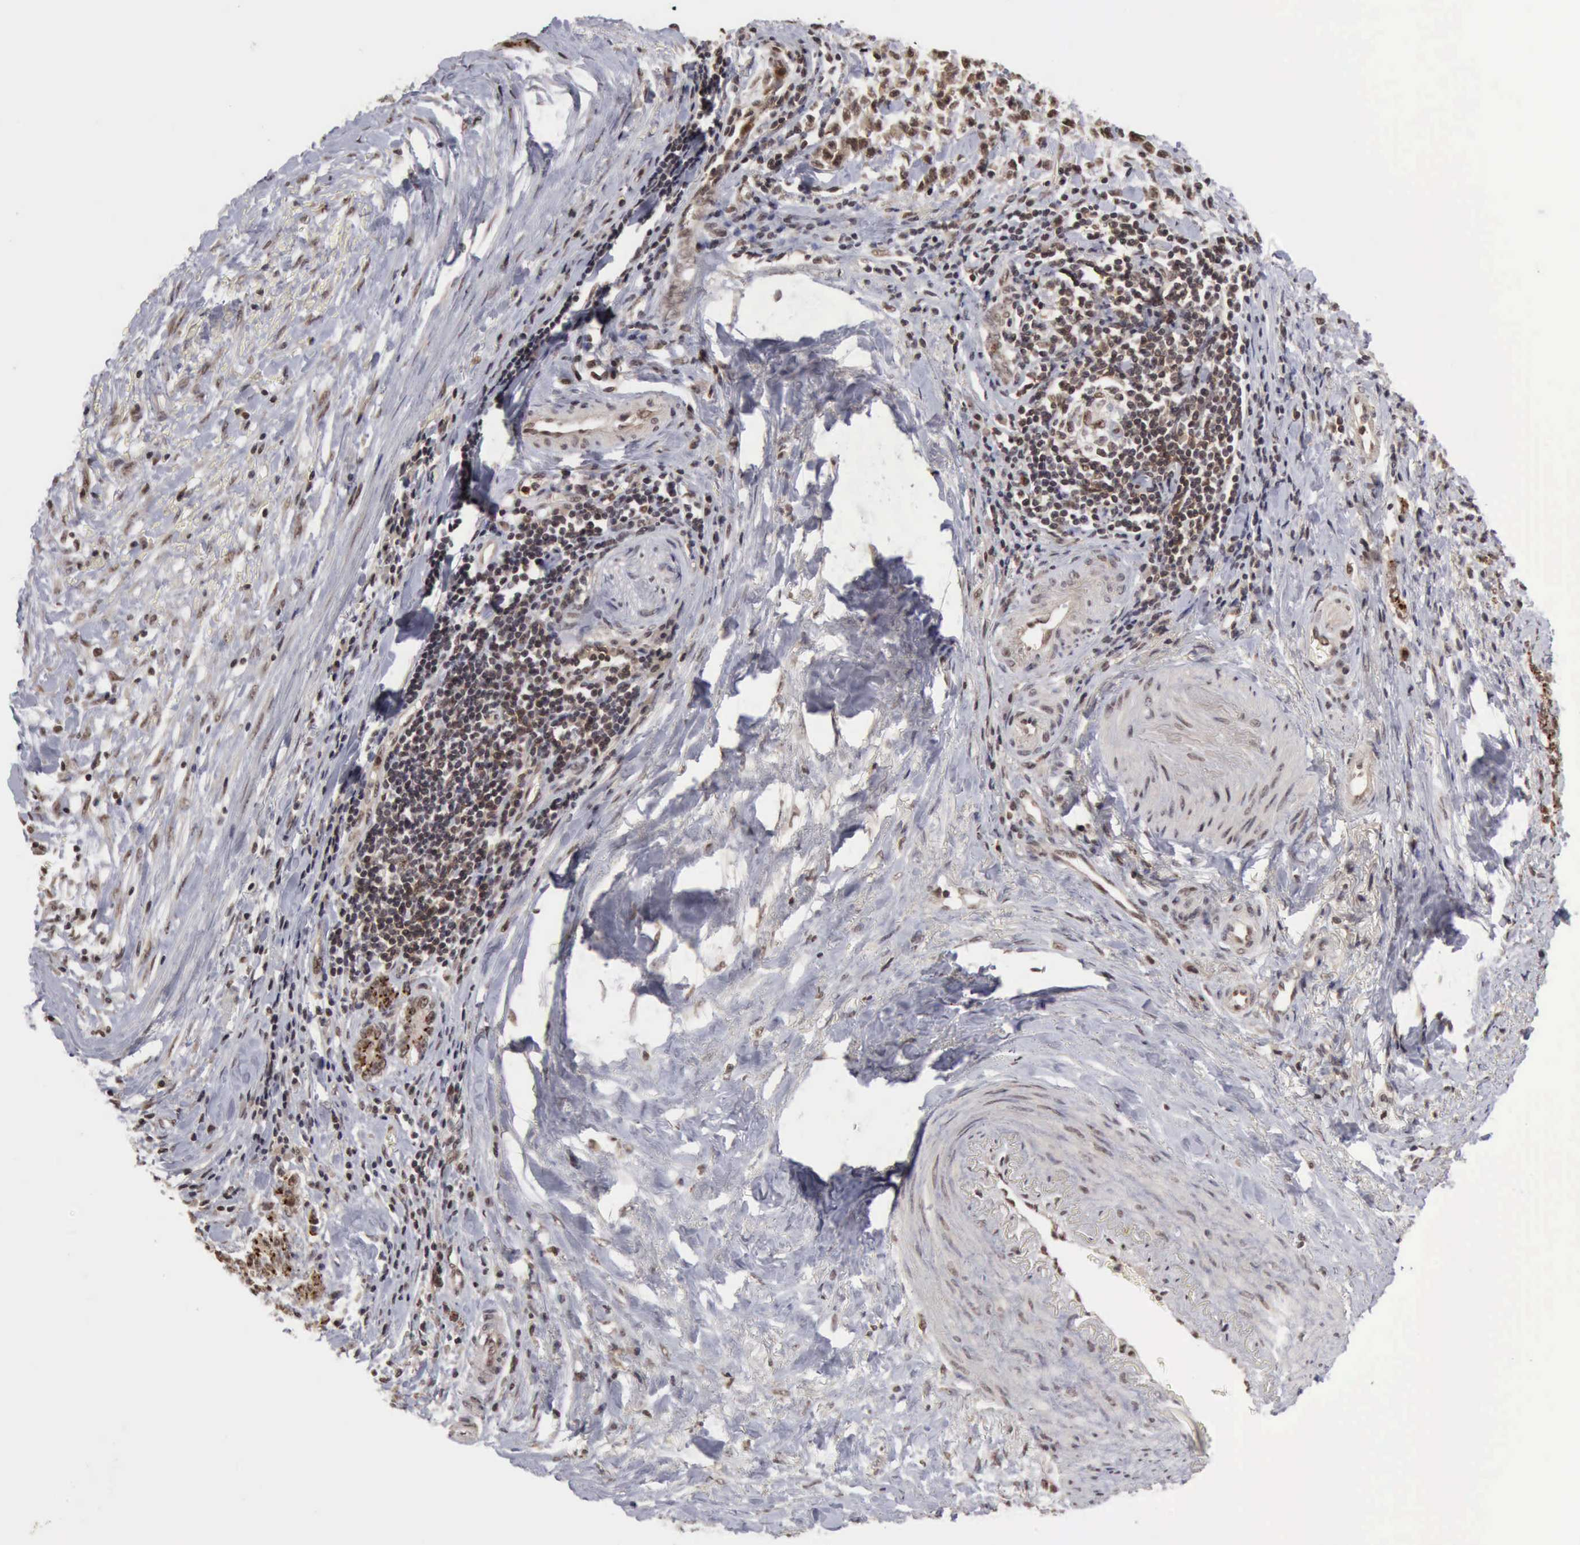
{"staining": {"intensity": "moderate", "quantity": "25%-75%", "location": "cytoplasmic/membranous,nuclear"}, "tissue": "stomach cancer", "cell_type": "Tumor cells", "image_type": "cancer", "snomed": [{"axis": "morphology", "description": "Adenocarcinoma, NOS"}, {"axis": "topography", "description": "Stomach, lower"}], "caption": "The histopathology image exhibits staining of adenocarcinoma (stomach), revealing moderate cytoplasmic/membranous and nuclear protein staining (brown color) within tumor cells.", "gene": "CDKN2A", "patient": {"sex": "male", "age": 88}}